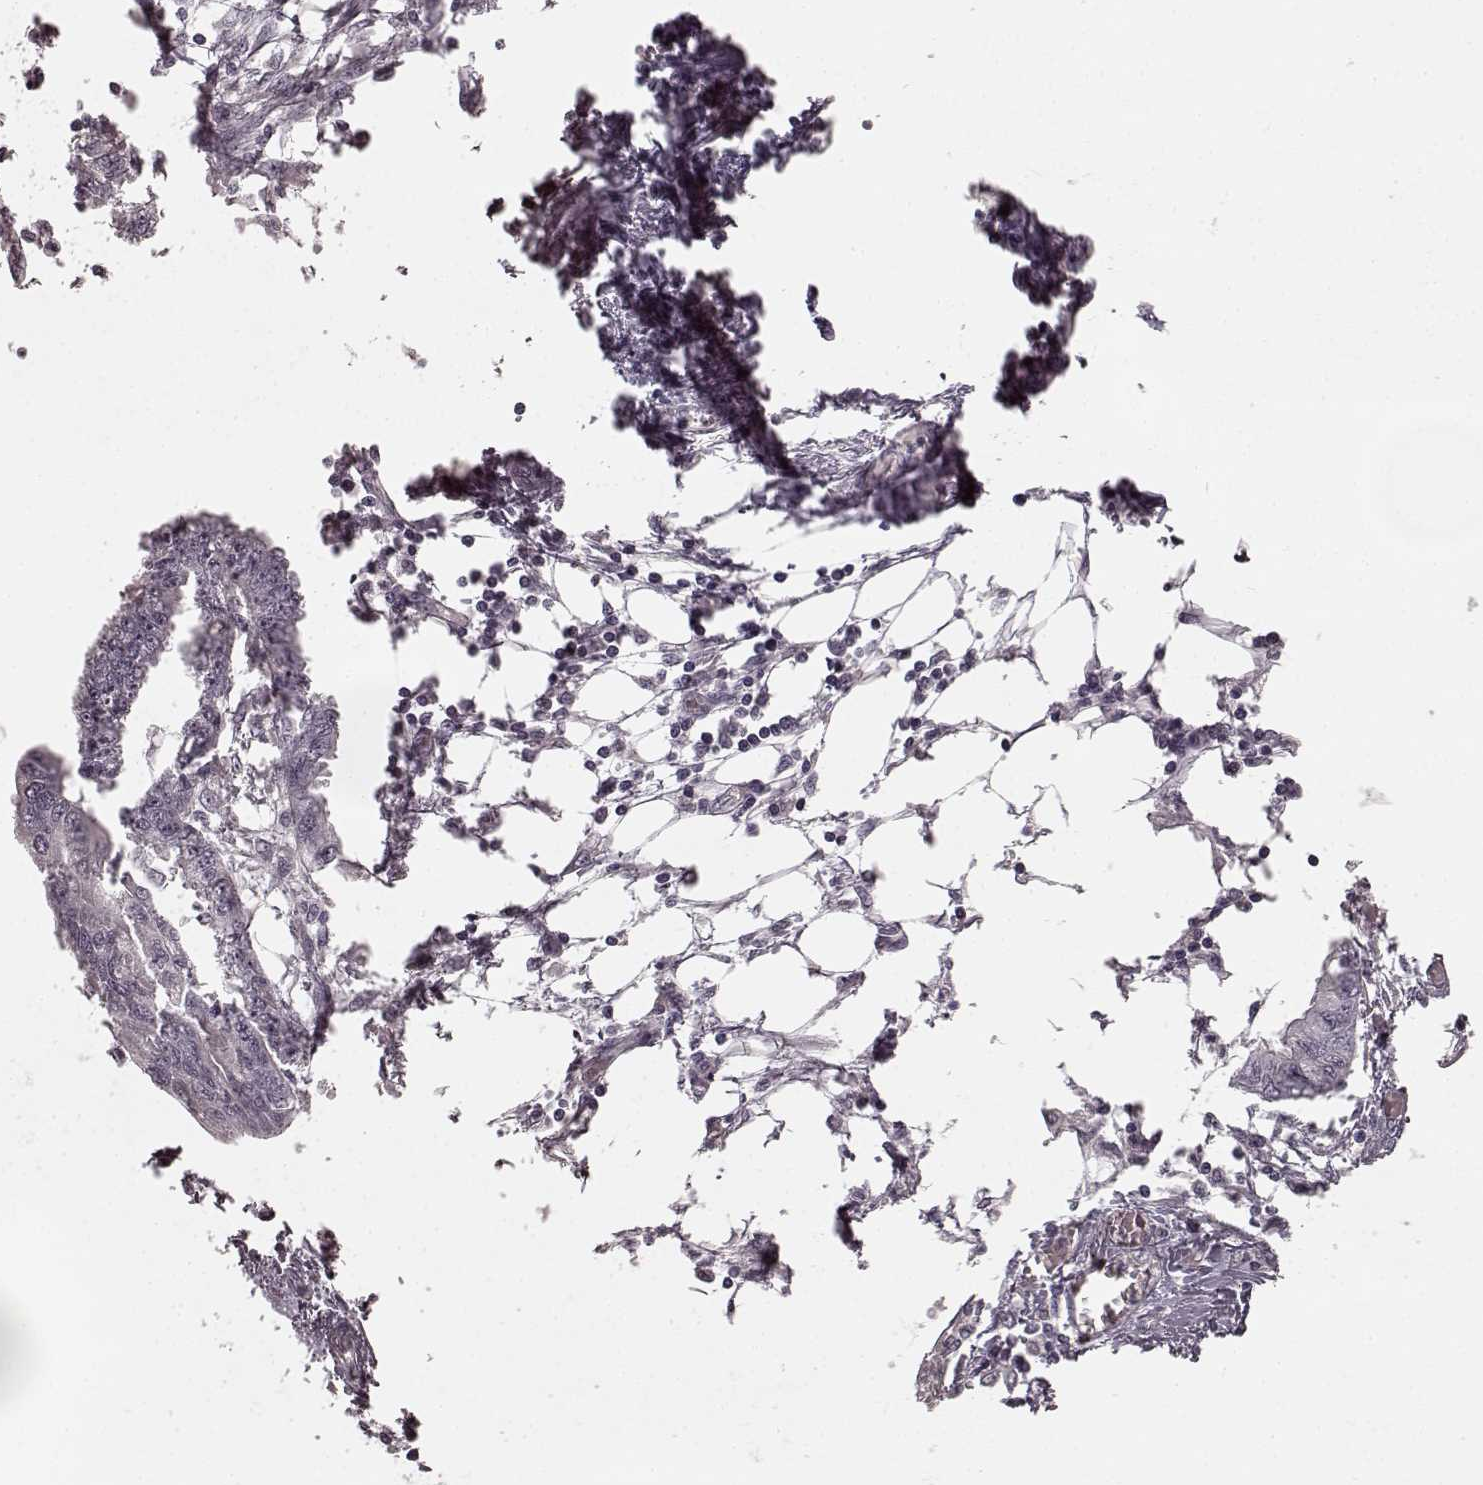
{"staining": {"intensity": "negative", "quantity": "none", "location": "none"}, "tissue": "endometrial cancer", "cell_type": "Tumor cells", "image_type": "cancer", "snomed": [{"axis": "morphology", "description": "Adenocarcinoma, NOS"}, {"axis": "morphology", "description": "Adenocarcinoma, metastatic, NOS"}, {"axis": "topography", "description": "Adipose tissue"}, {"axis": "topography", "description": "Endometrium"}], "caption": "Immunohistochemical staining of endometrial metastatic adenocarcinoma reveals no significant positivity in tumor cells.", "gene": "PRKCE", "patient": {"sex": "female", "age": 67}}